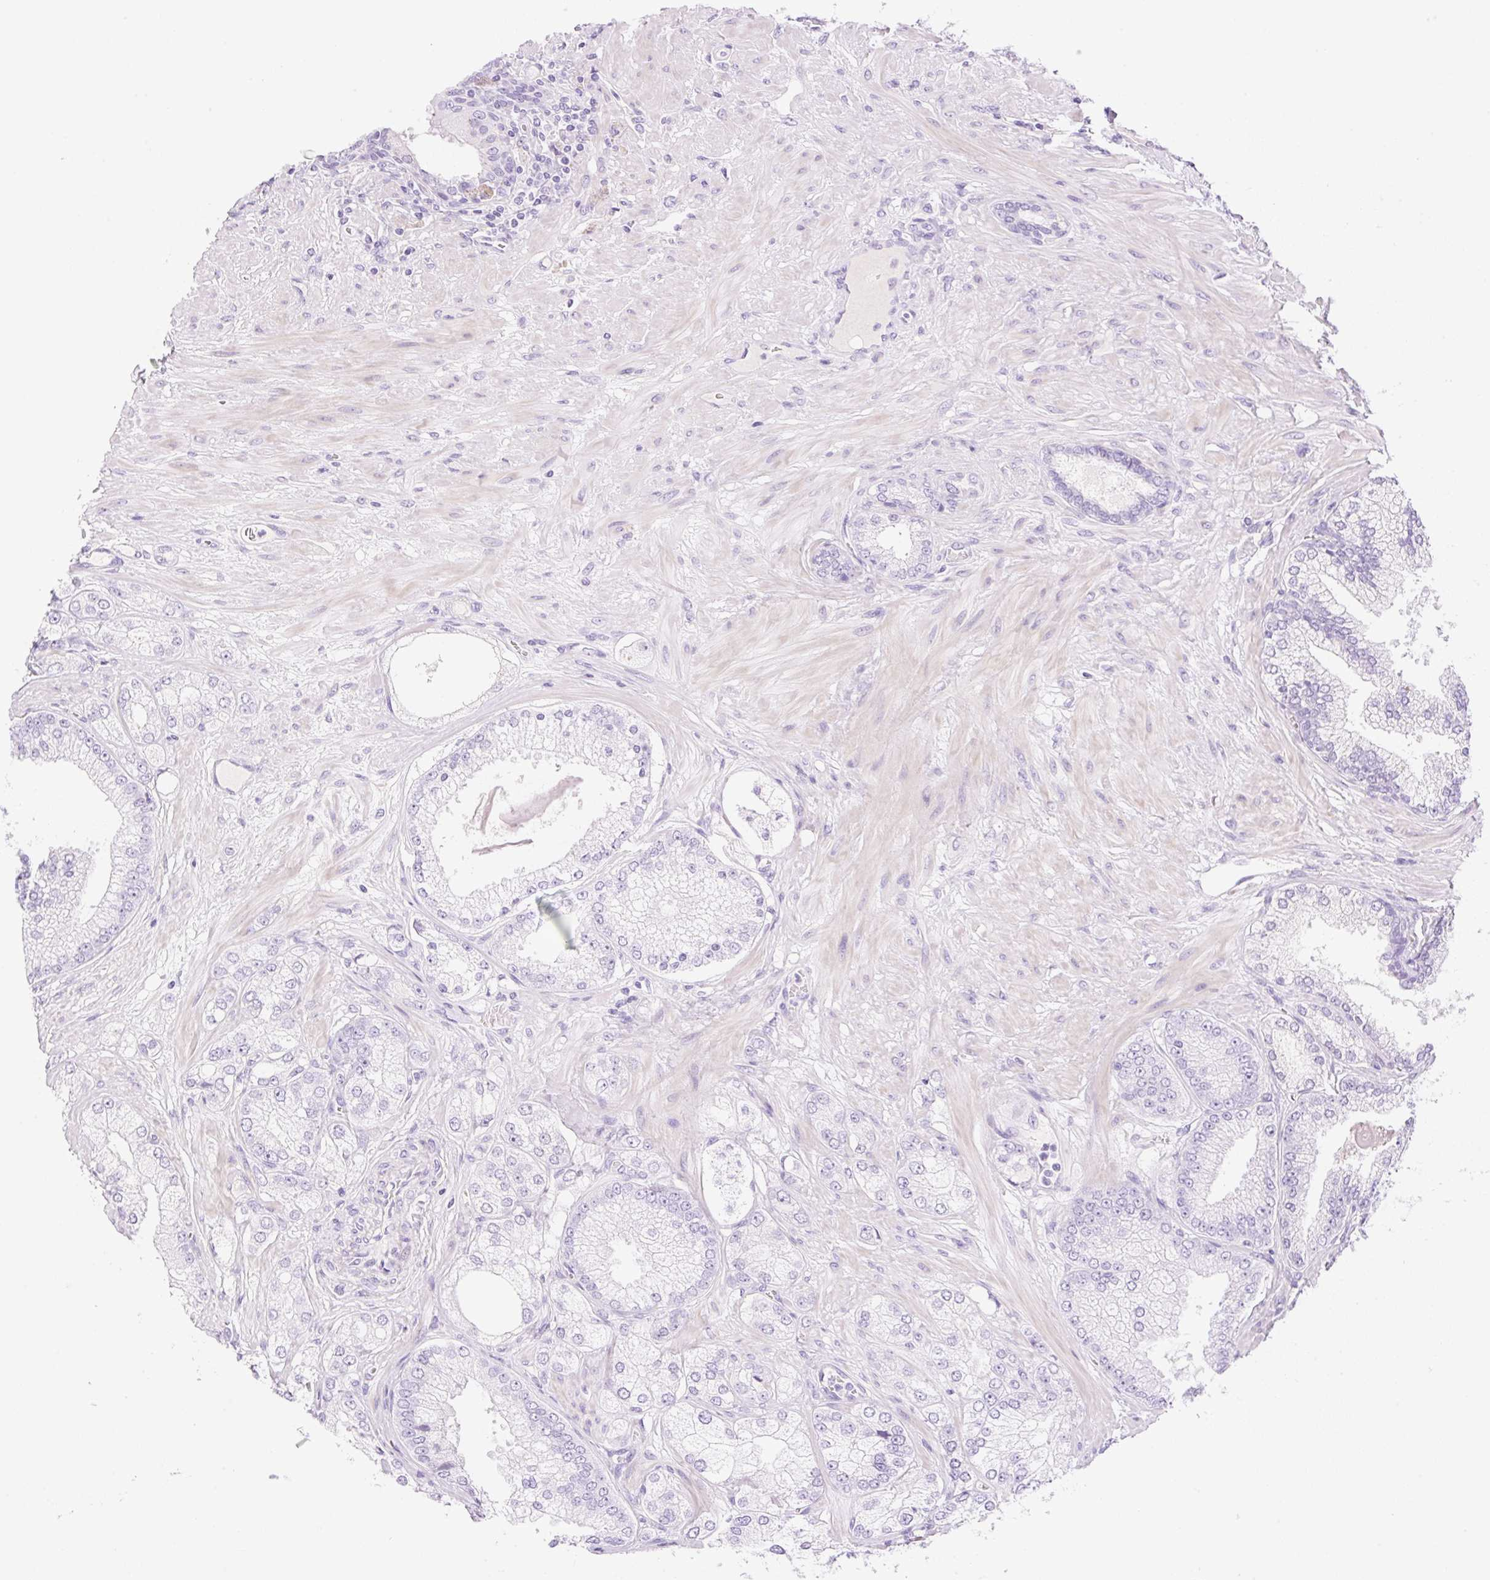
{"staining": {"intensity": "negative", "quantity": "none", "location": "none"}, "tissue": "prostate cancer", "cell_type": "Tumor cells", "image_type": "cancer", "snomed": [{"axis": "morphology", "description": "Normal tissue, NOS"}, {"axis": "morphology", "description": "Adenocarcinoma, High grade"}, {"axis": "topography", "description": "Prostate"}, {"axis": "topography", "description": "Peripheral nerve tissue"}], "caption": "This is an immunohistochemistry micrograph of prostate cancer (adenocarcinoma (high-grade)). There is no expression in tumor cells.", "gene": "PALM3", "patient": {"sex": "male", "age": 68}}